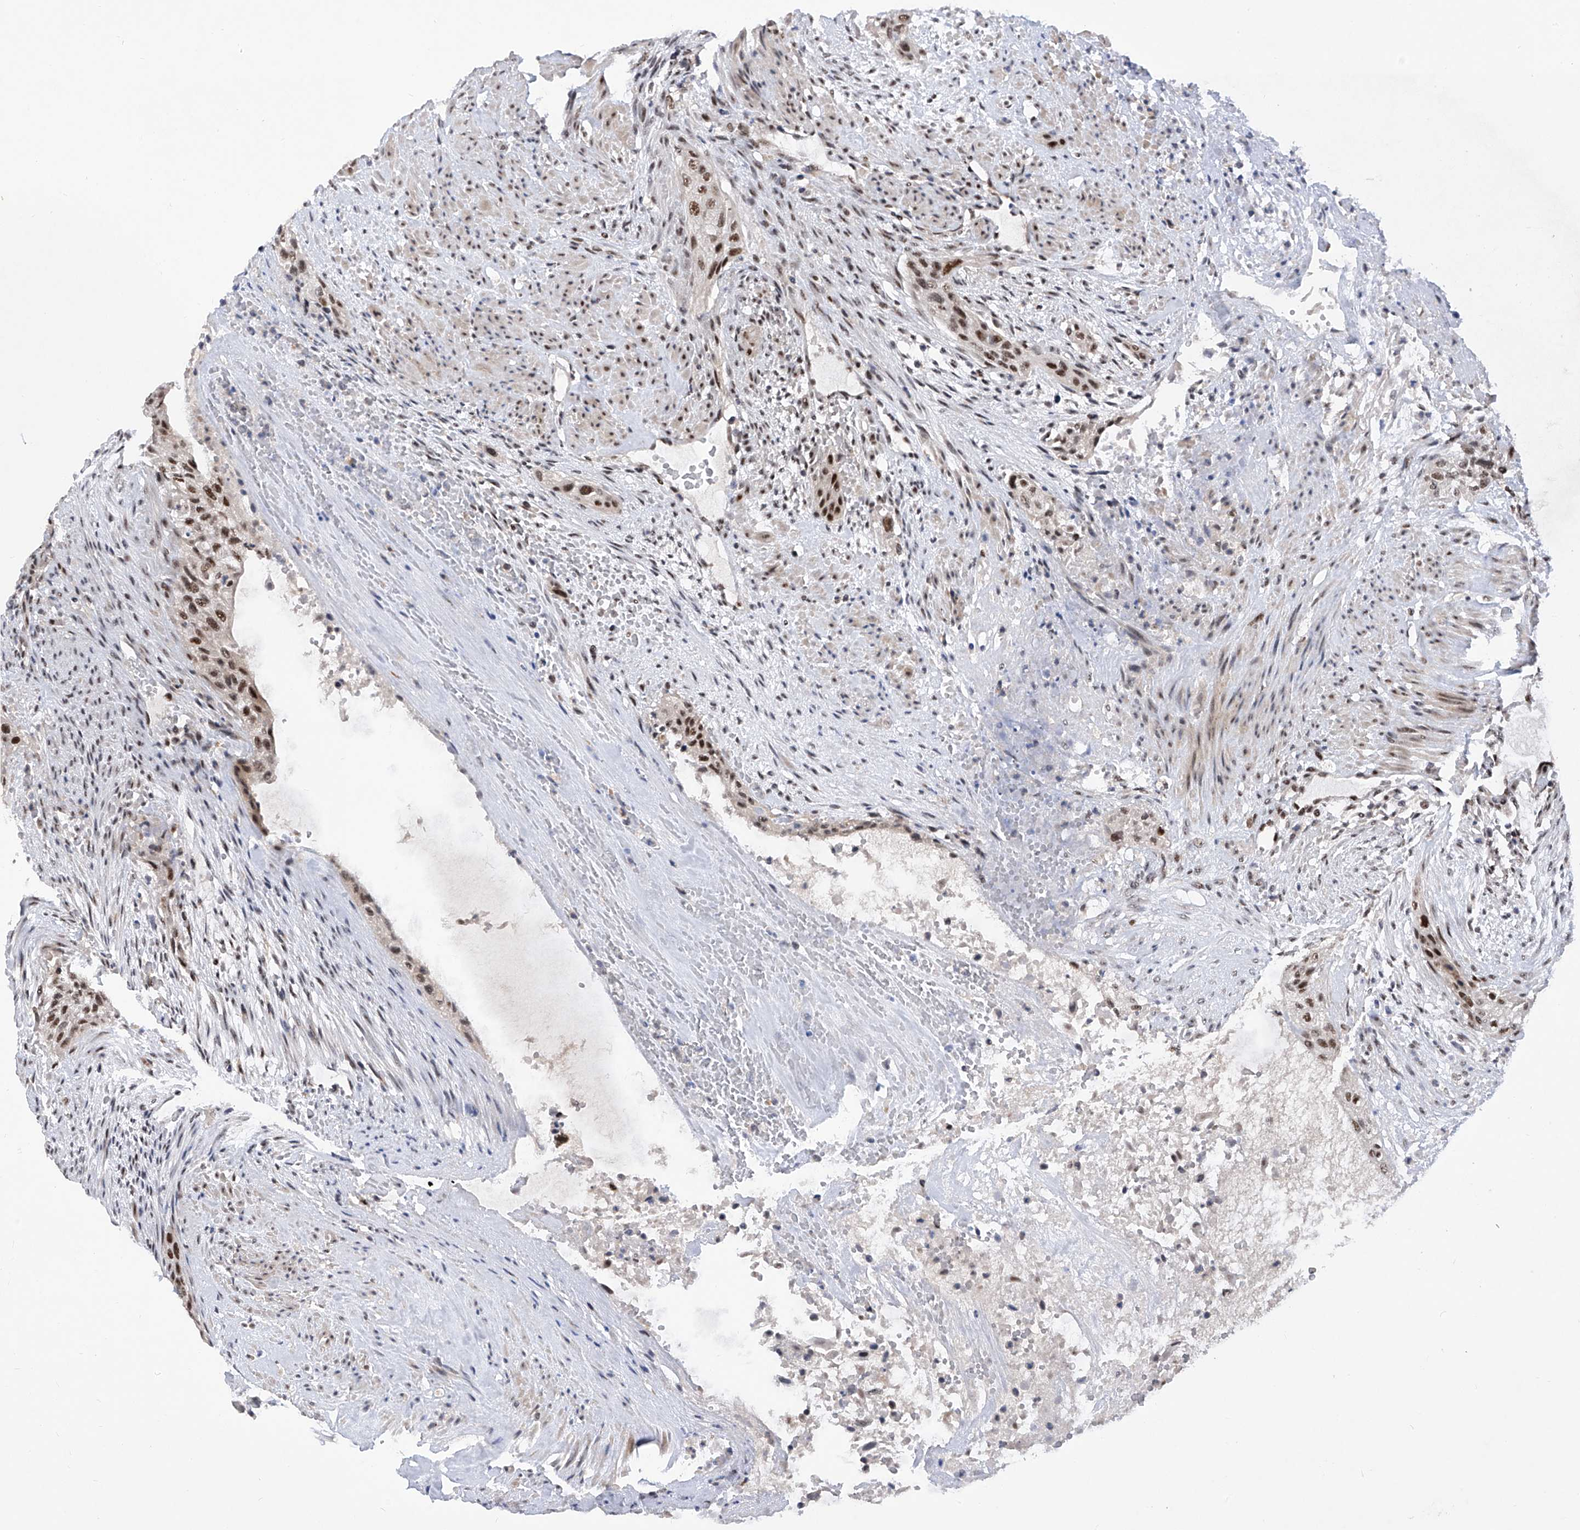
{"staining": {"intensity": "strong", "quantity": "25%-75%", "location": "nuclear"}, "tissue": "urothelial cancer", "cell_type": "Tumor cells", "image_type": "cancer", "snomed": [{"axis": "morphology", "description": "Urothelial carcinoma, High grade"}, {"axis": "topography", "description": "Urinary bladder"}], "caption": "Strong nuclear staining is present in about 25%-75% of tumor cells in urothelial cancer.", "gene": "RAD54L", "patient": {"sex": "male", "age": 35}}